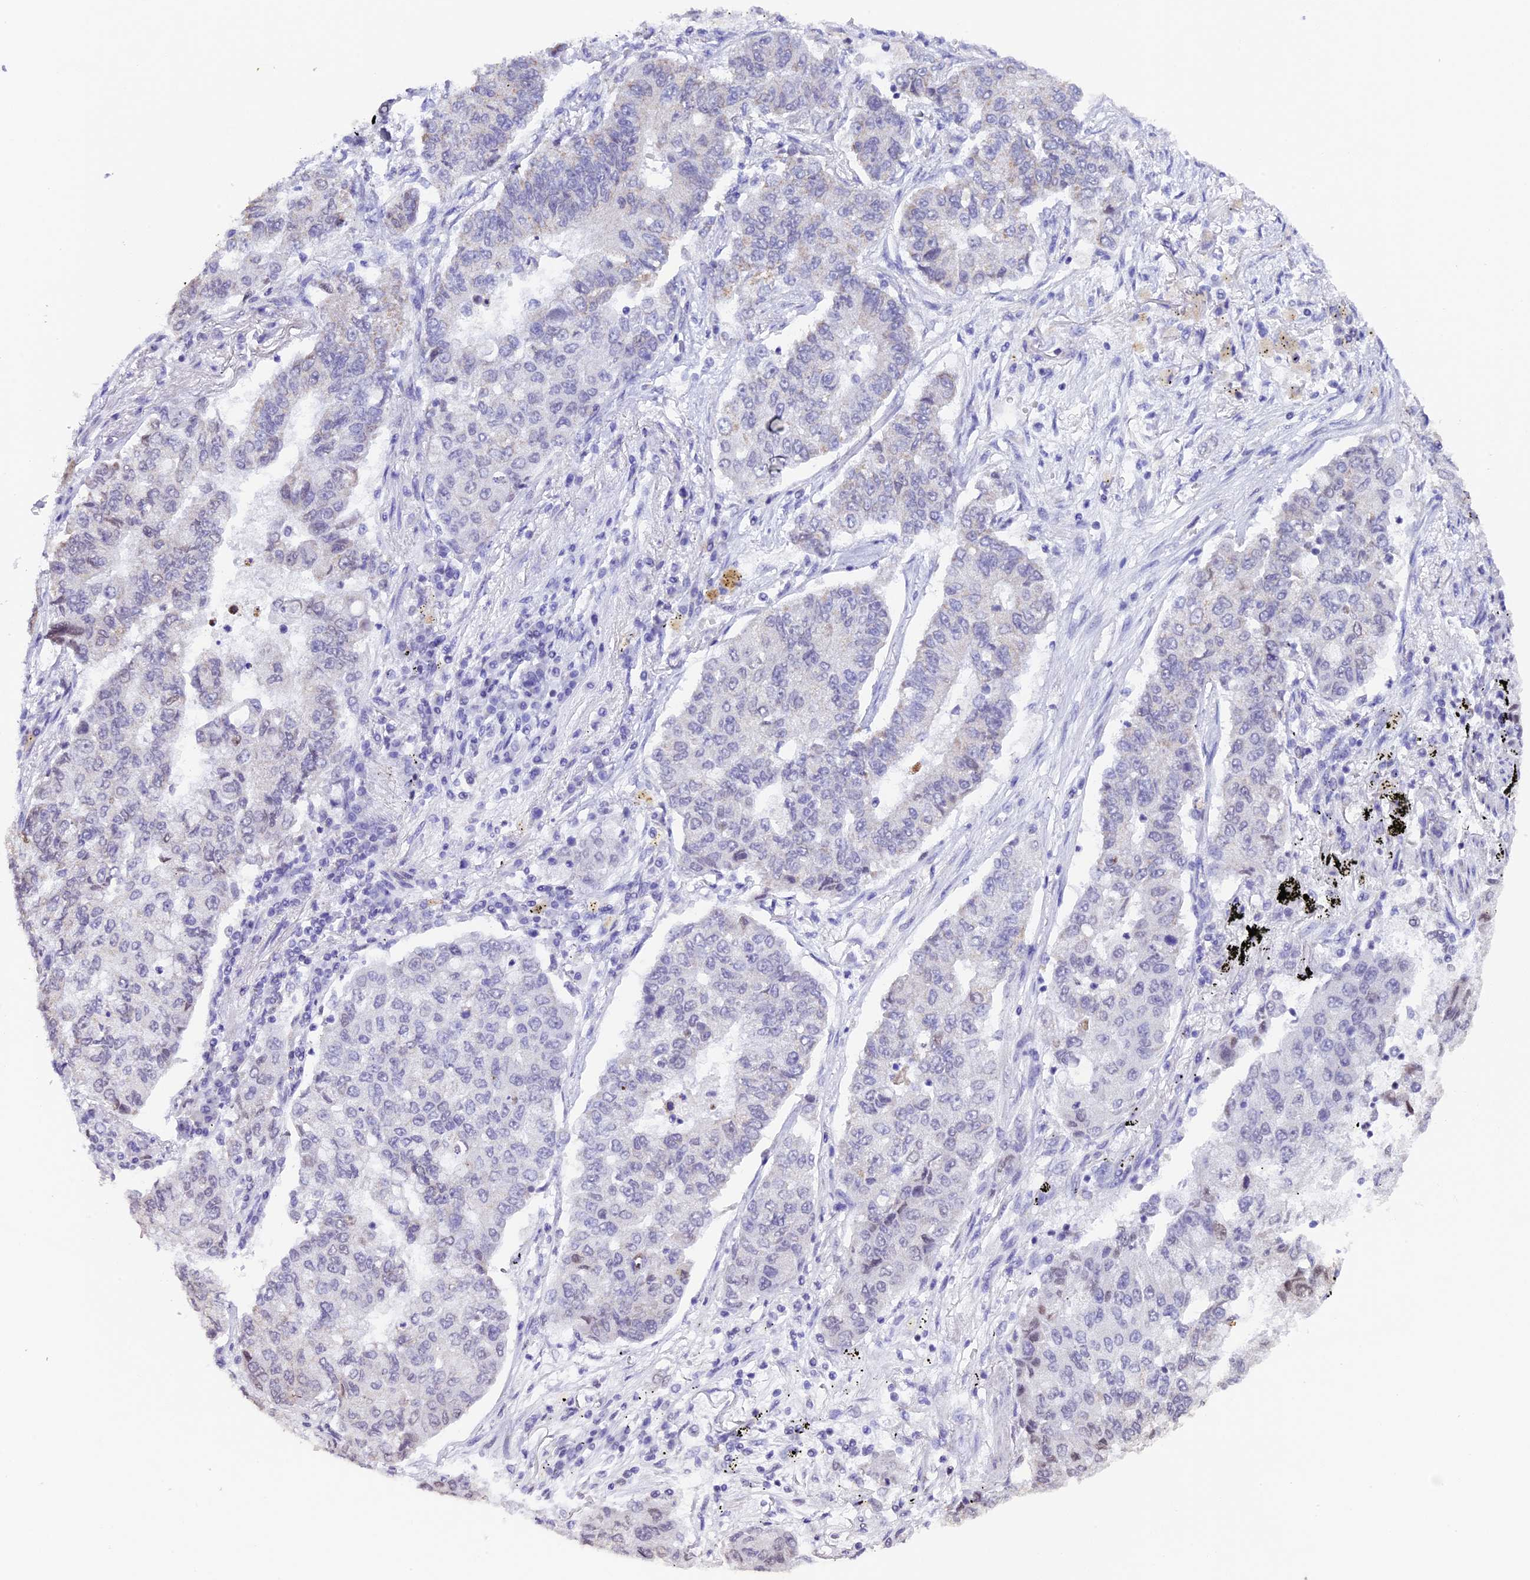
{"staining": {"intensity": "negative", "quantity": "none", "location": "none"}, "tissue": "lung cancer", "cell_type": "Tumor cells", "image_type": "cancer", "snomed": [{"axis": "morphology", "description": "Squamous cell carcinoma, NOS"}, {"axis": "topography", "description": "Lung"}], "caption": "Tumor cells are negative for protein expression in human lung cancer.", "gene": "TFAM", "patient": {"sex": "male", "age": 74}}